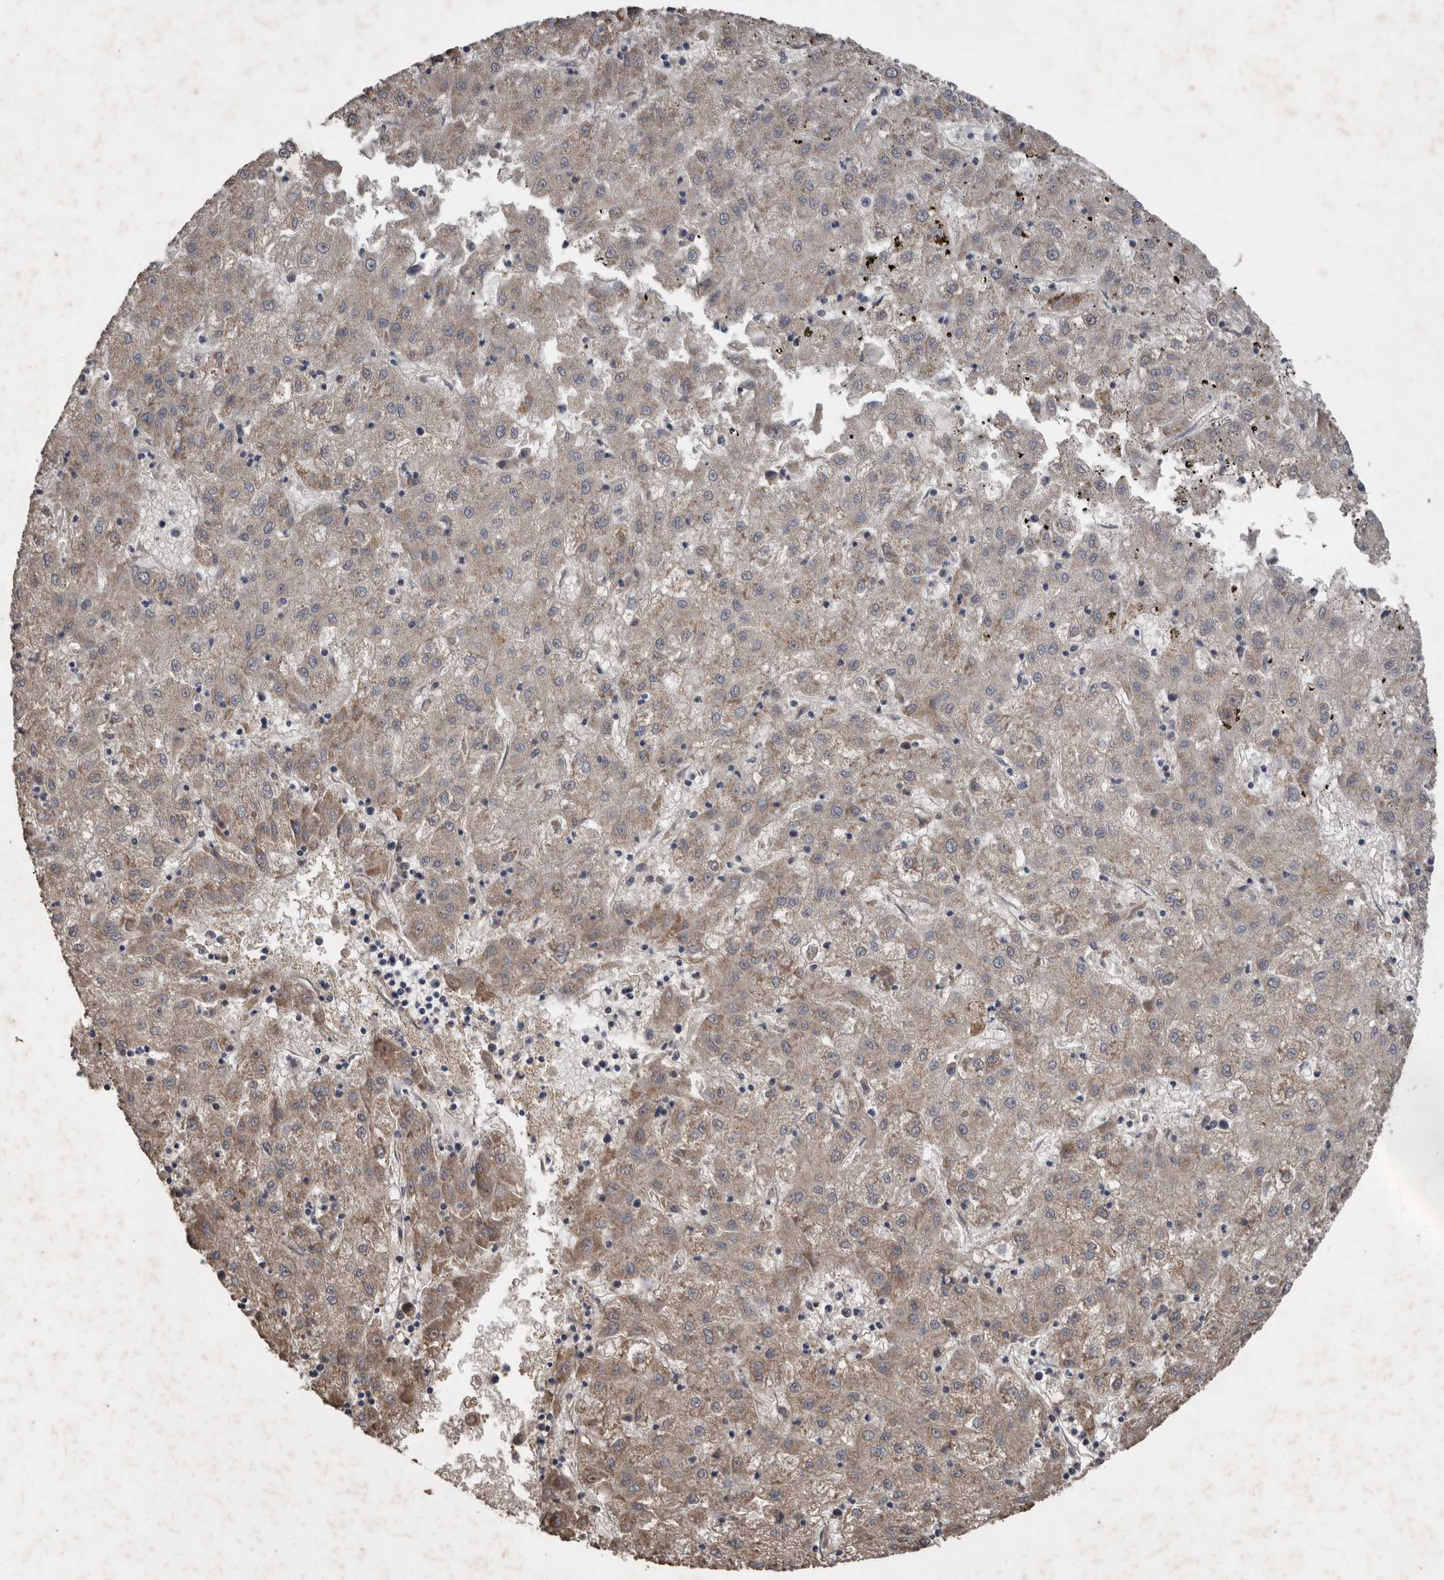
{"staining": {"intensity": "weak", "quantity": "25%-75%", "location": "cytoplasmic/membranous"}, "tissue": "liver cancer", "cell_type": "Tumor cells", "image_type": "cancer", "snomed": [{"axis": "morphology", "description": "Carcinoma, Hepatocellular, NOS"}, {"axis": "topography", "description": "Liver"}], "caption": "Approximately 25%-75% of tumor cells in human liver cancer exhibit weak cytoplasmic/membranous protein staining as visualized by brown immunohistochemical staining.", "gene": "HYAL4", "patient": {"sex": "male", "age": 72}}